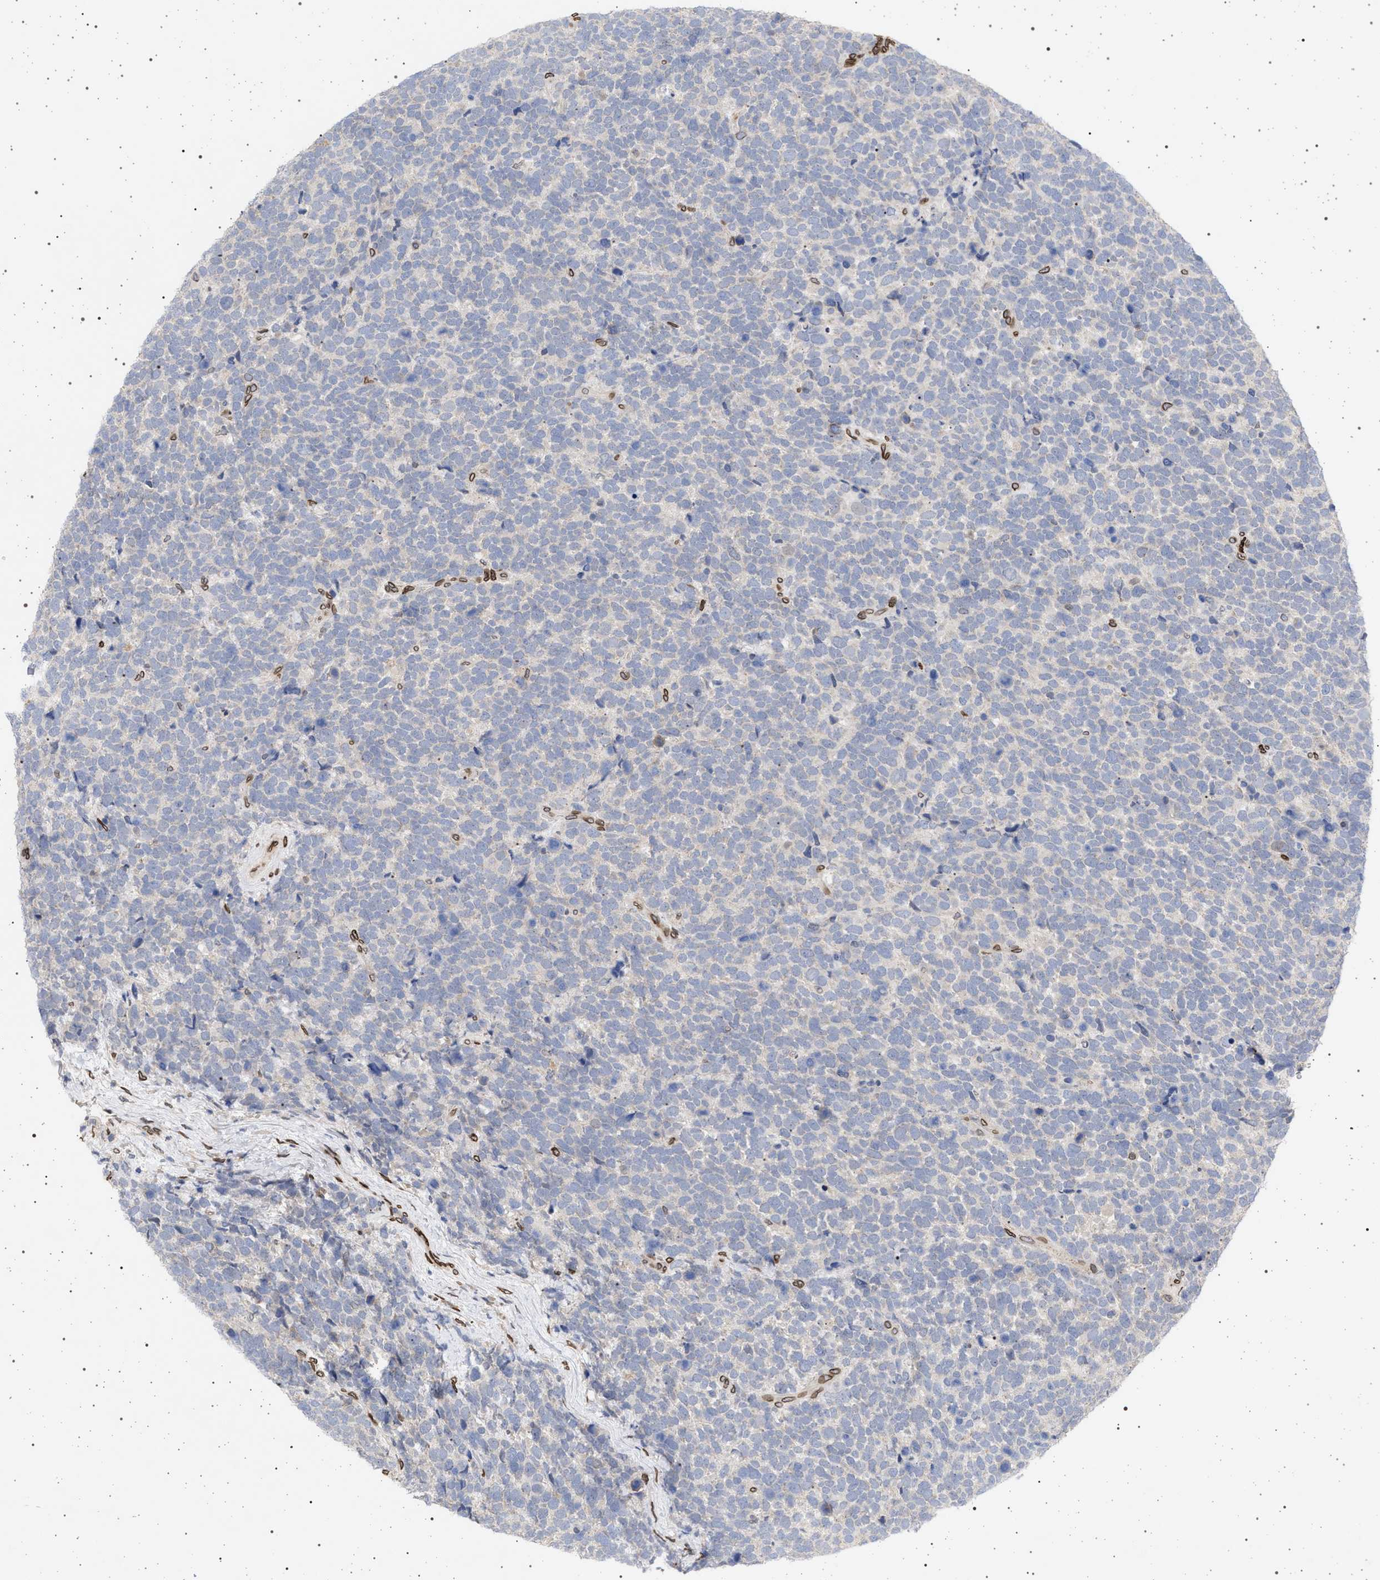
{"staining": {"intensity": "negative", "quantity": "none", "location": "none"}, "tissue": "urothelial cancer", "cell_type": "Tumor cells", "image_type": "cancer", "snomed": [{"axis": "morphology", "description": "Urothelial carcinoma, High grade"}, {"axis": "topography", "description": "Urinary bladder"}], "caption": "This is a image of immunohistochemistry (IHC) staining of urothelial cancer, which shows no staining in tumor cells. (DAB (3,3'-diaminobenzidine) immunohistochemistry (IHC), high magnification).", "gene": "ING2", "patient": {"sex": "female", "age": 82}}